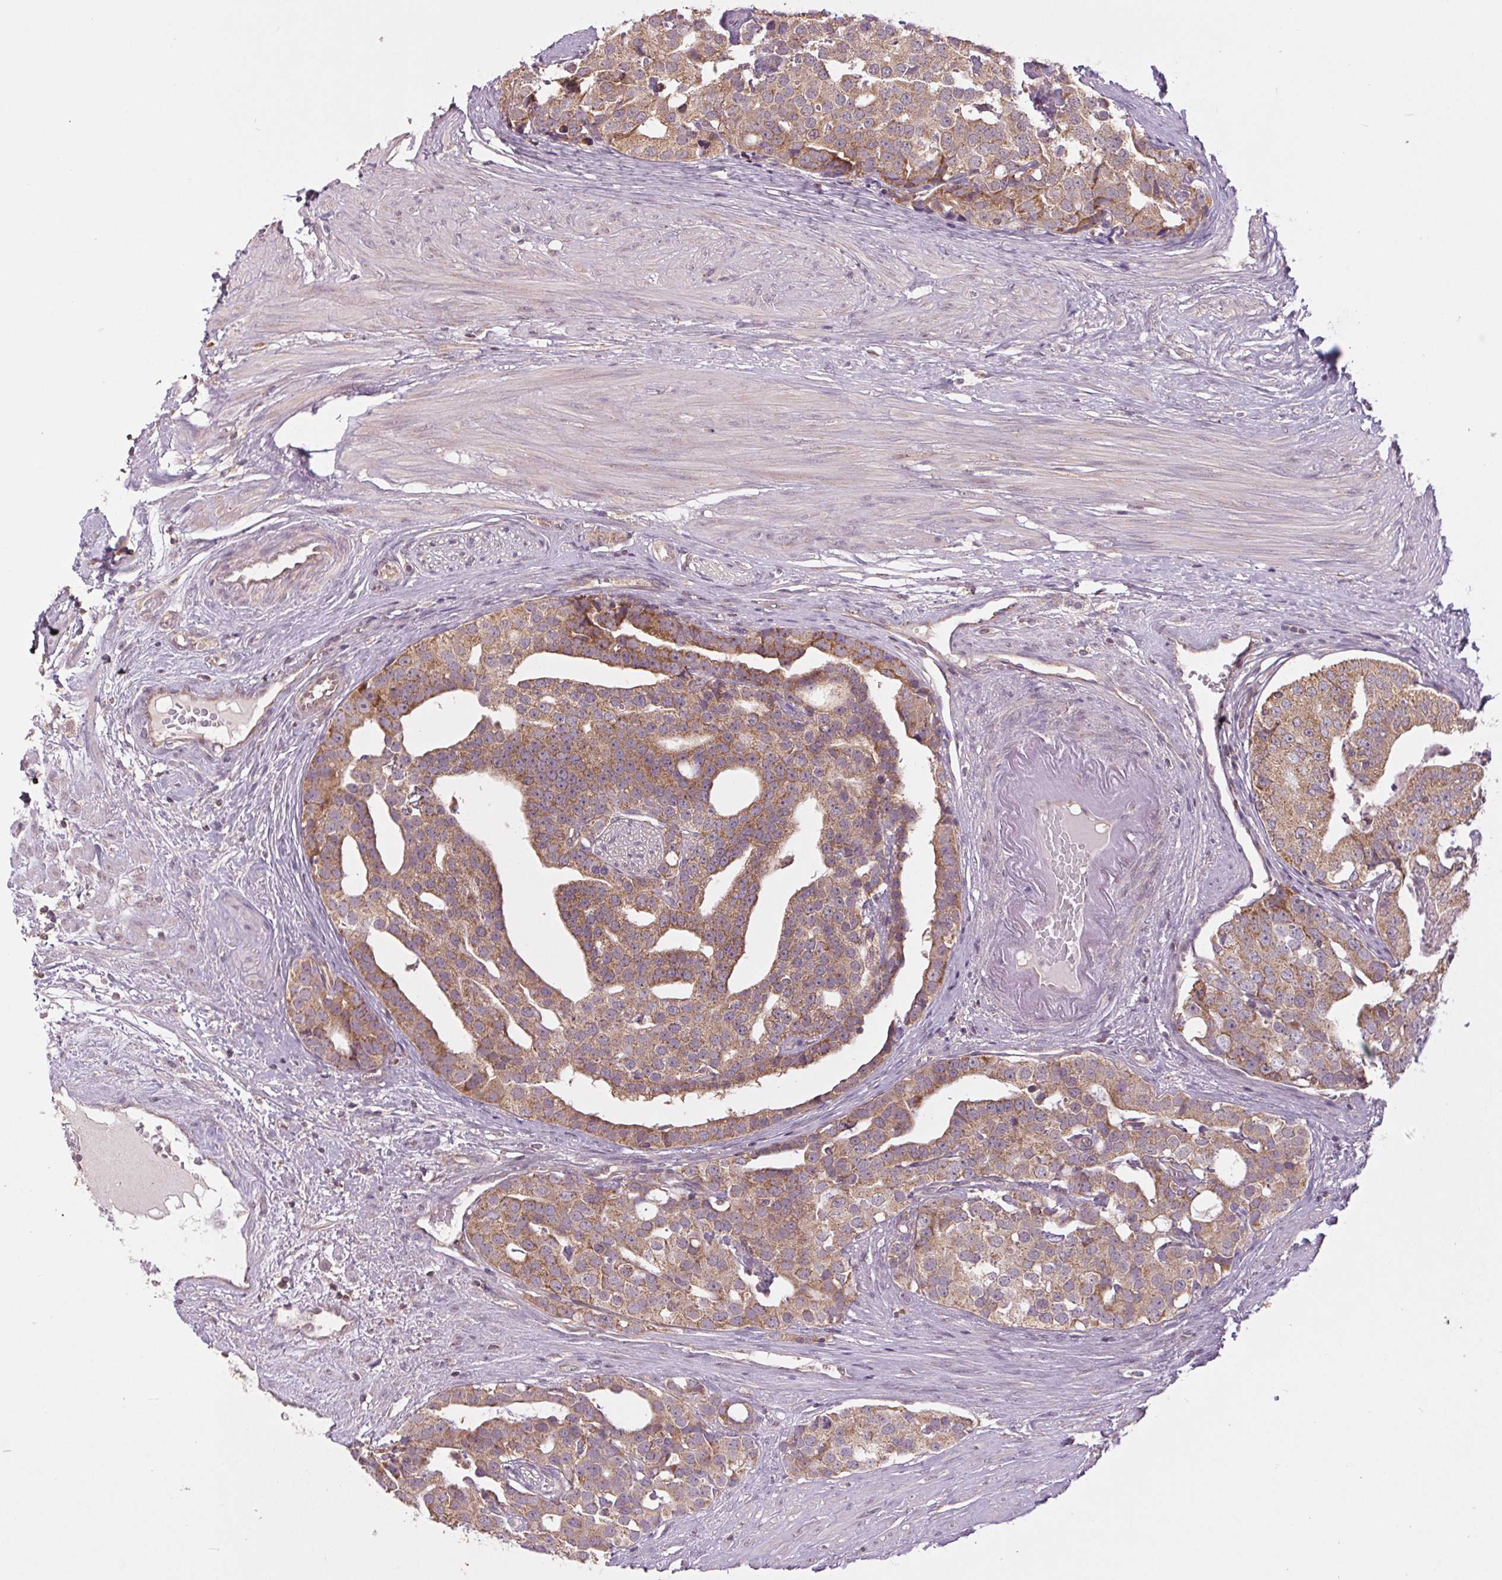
{"staining": {"intensity": "weak", "quantity": ">75%", "location": "cytoplasmic/membranous"}, "tissue": "prostate cancer", "cell_type": "Tumor cells", "image_type": "cancer", "snomed": [{"axis": "morphology", "description": "Adenocarcinoma, High grade"}, {"axis": "topography", "description": "Prostate"}], "caption": "Protein staining reveals weak cytoplasmic/membranous staining in about >75% of tumor cells in high-grade adenocarcinoma (prostate).", "gene": "MAP3K5", "patient": {"sex": "male", "age": 71}}